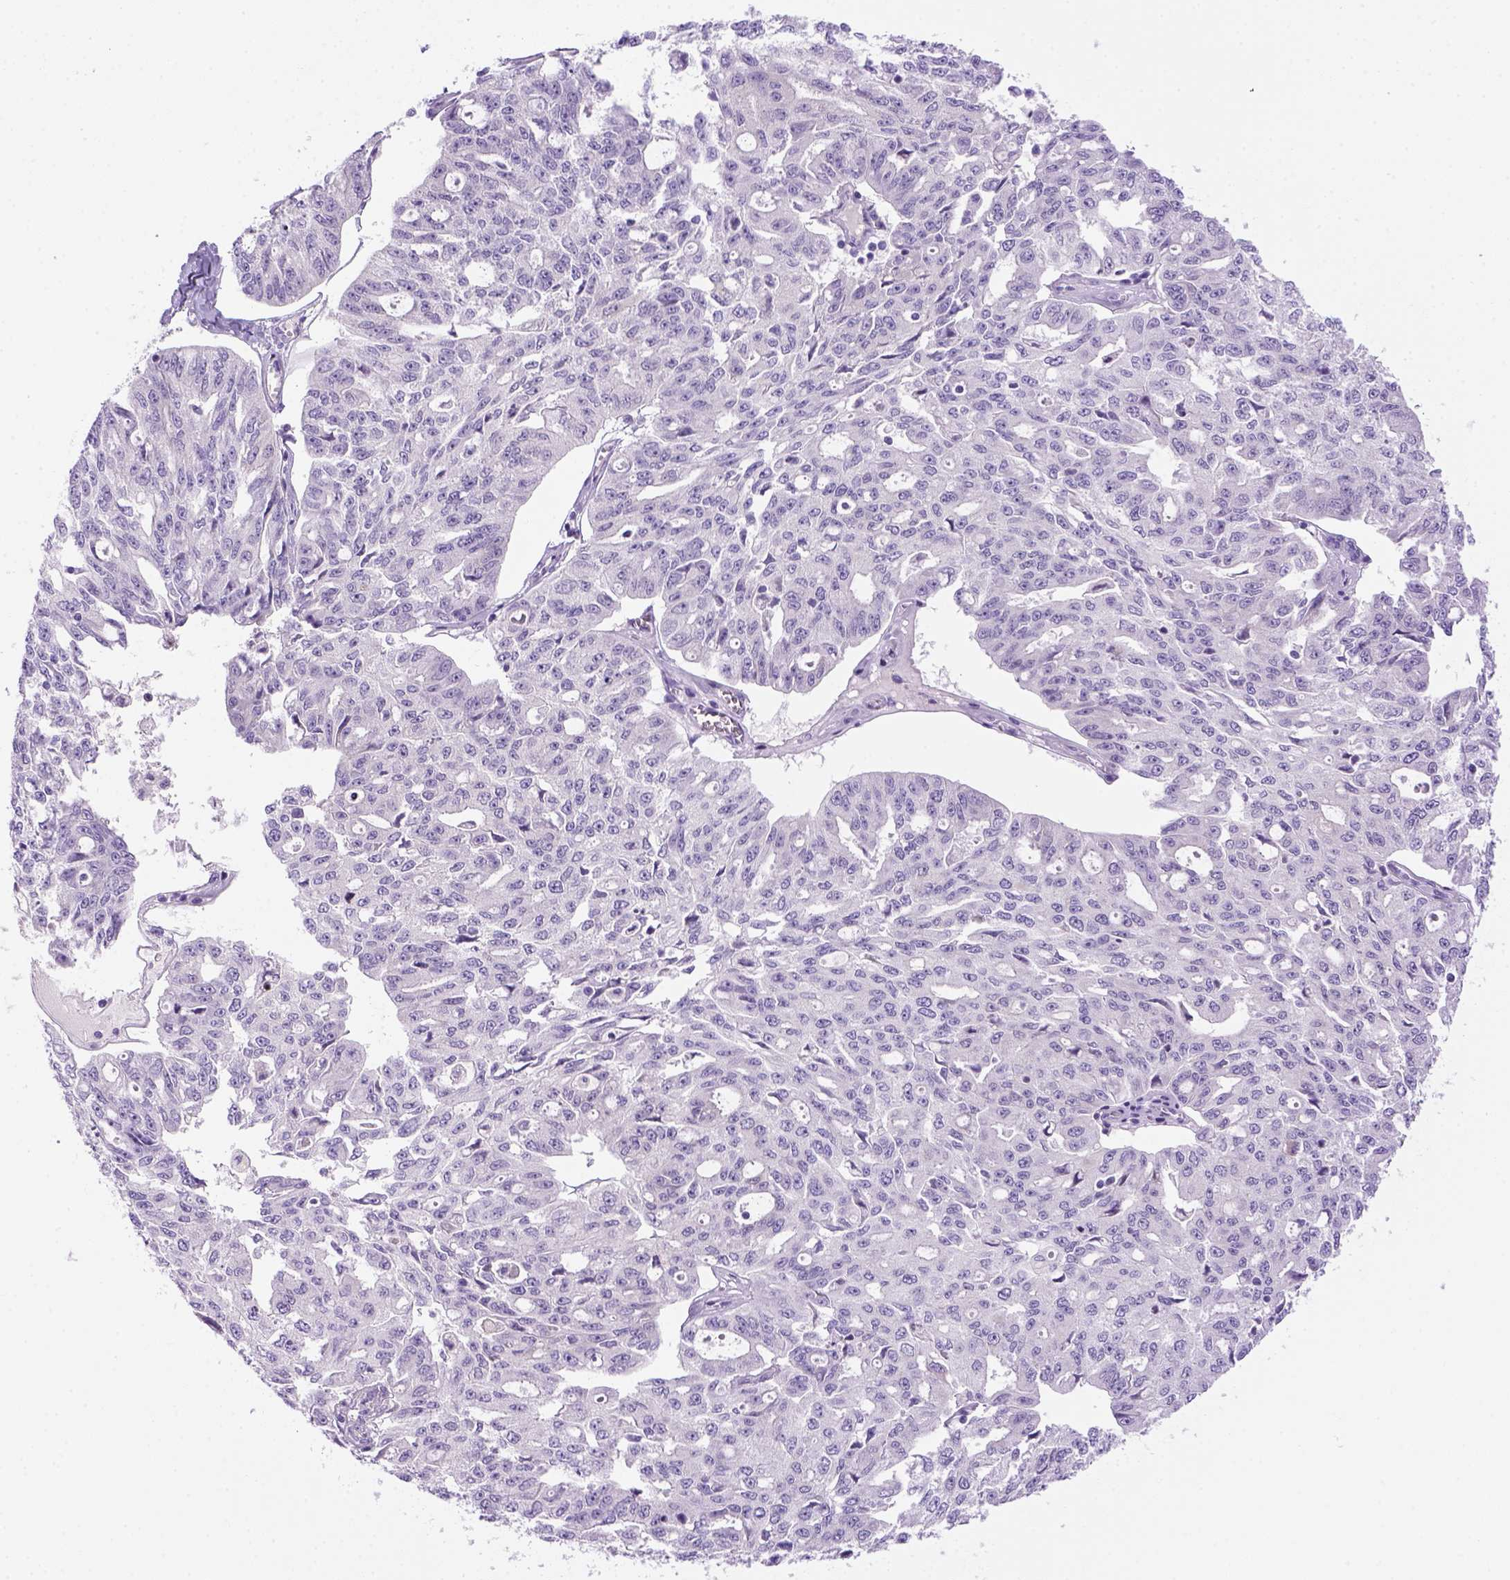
{"staining": {"intensity": "negative", "quantity": "none", "location": "none"}, "tissue": "ovarian cancer", "cell_type": "Tumor cells", "image_type": "cancer", "snomed": [{"axis": "morphology", "description": "Carcinoma, endometroid"}, {"axis": "topography", "description": "Ovary"}], "caption": "Immunohistochemistry image of ovarian cancer stained for a protein (brown), which reveals no expression in tumor cells.", "gene": "DNAH11", "patient": {"sex": "female", "age": 65}}